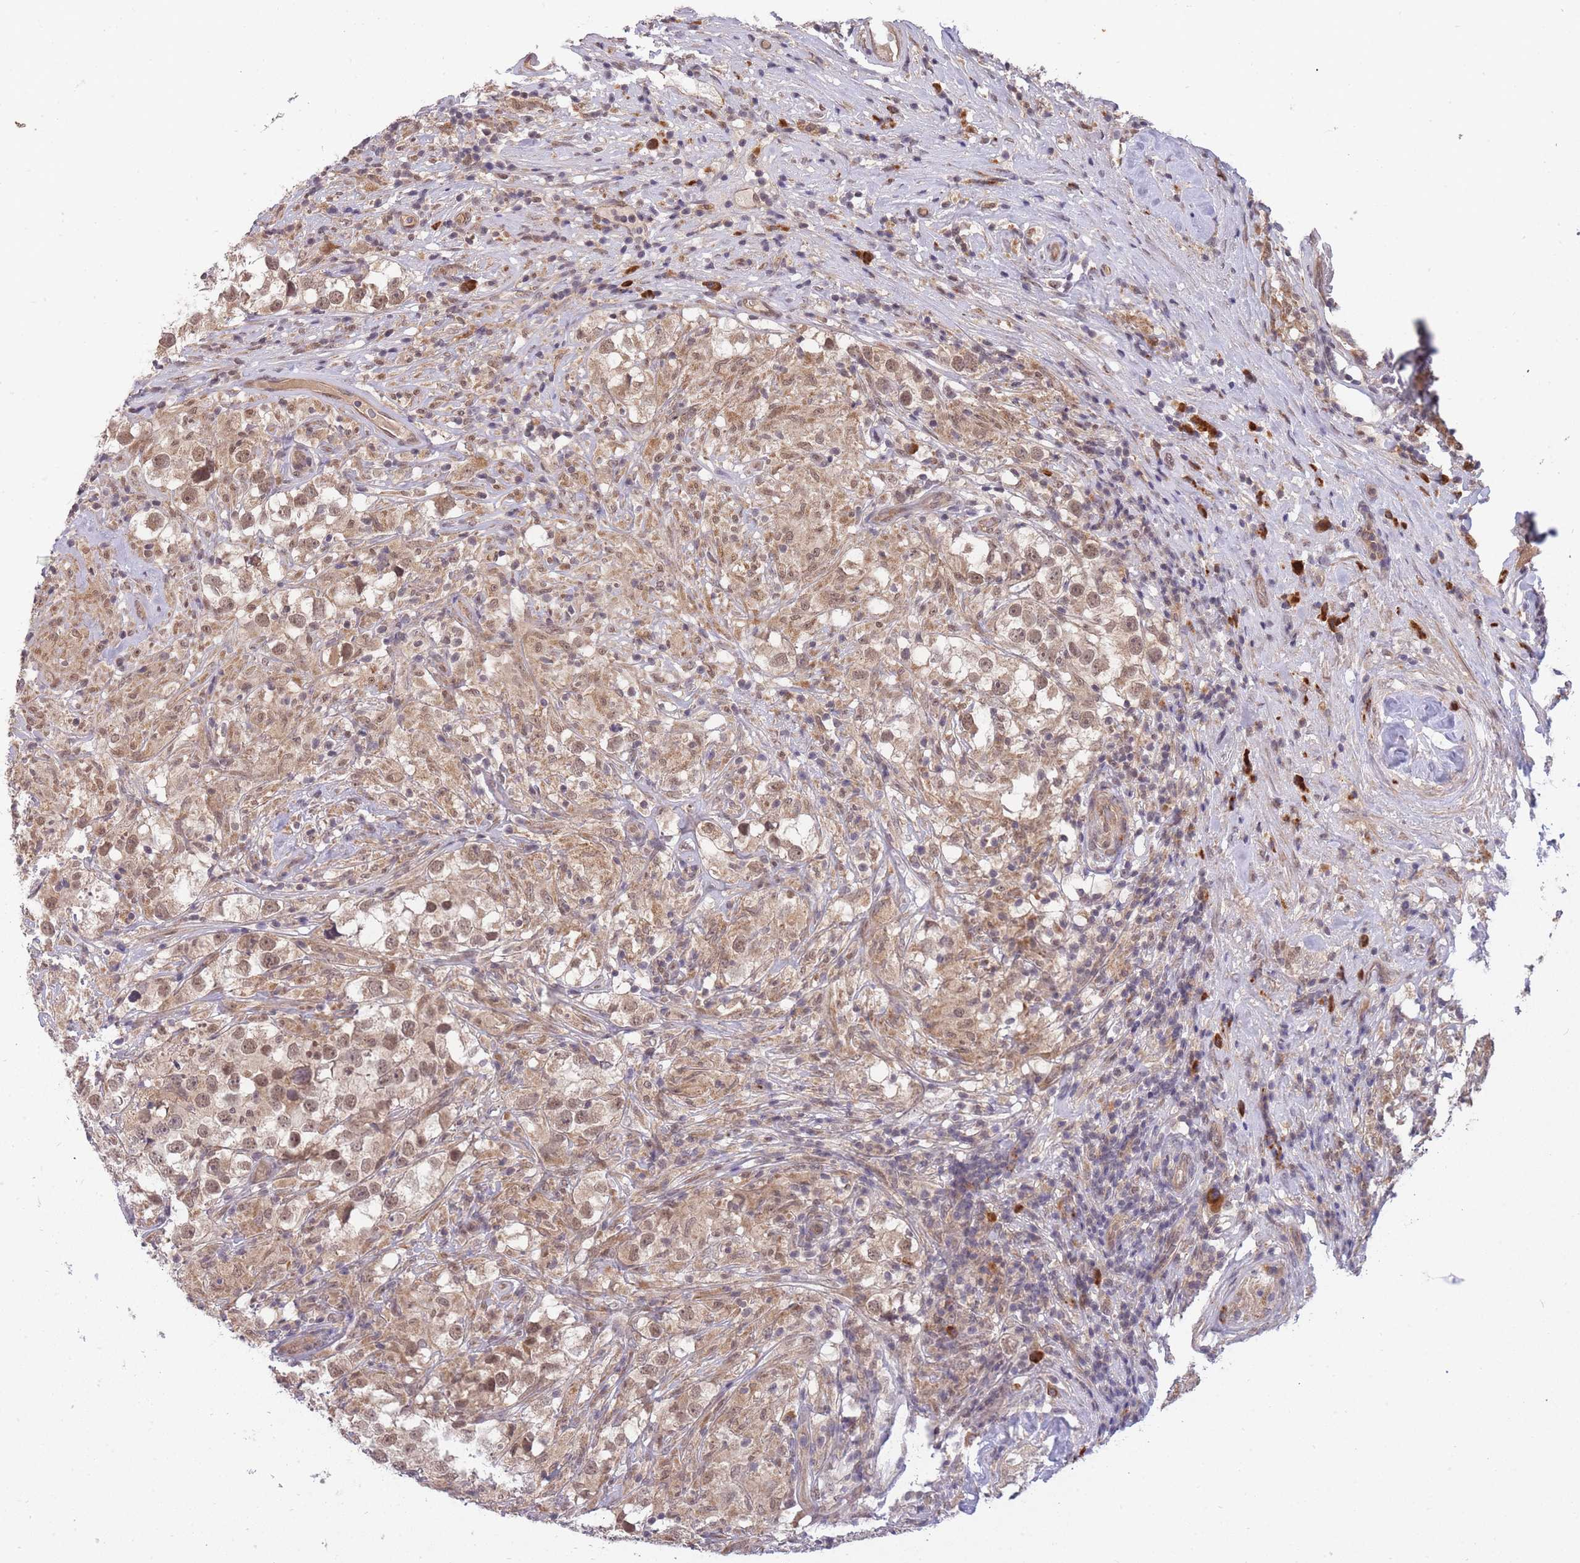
{"staining": {"intensity": "moderate", "quantity": "25%-75%", "location": "nuclear"}, "tissue": "testis cancer", "cell_type": "Tumor cells", "image_type": "cancer", "snomed": [{"axis": "morphology", "description": "Seminoma, NOS"}, {"axis": "topography", "description": "Testis"}], "caption": "Seminoma (testis) stained with a brown dye reveals moderate nuclear positive expression in approximately 25%-75% of tumor cells.", "gene": "SMC6", "patient": {"sex": "male", "age": 46}}